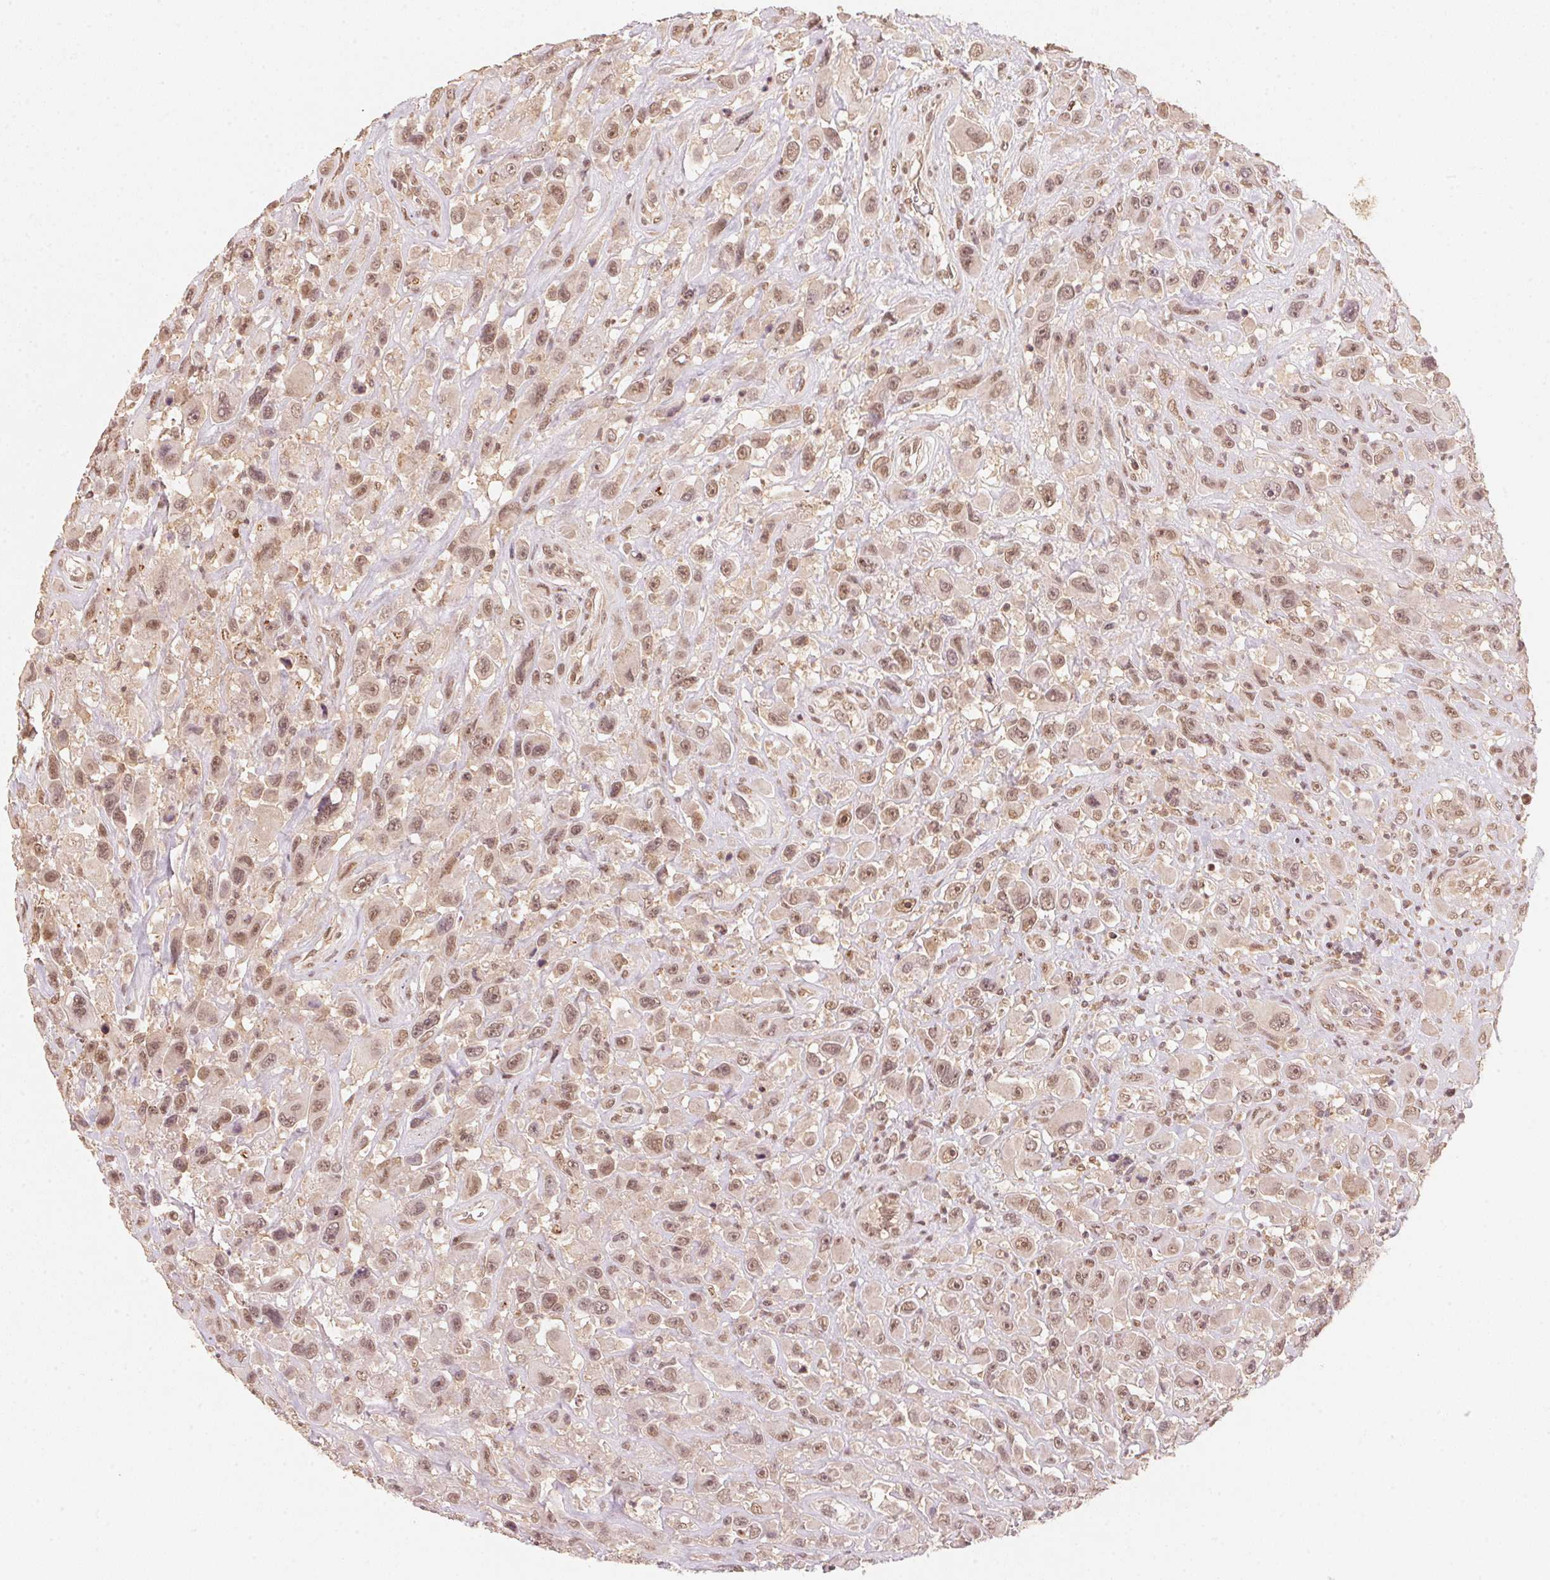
{"staining": {"intensity": "moderate", "quantity": ">75%", "location": "cytoplasmic/membranous,nuclear"}, "tissue": "urothelial cancer", "cell_type": "Tumor cells", "image_type": "cancer", "snomed": [{"axis": "morphology", "description": "Urothelial carcinoma, High grade"}, {"axis": "topography", "description": "Urinary bladder"}], "caption": "High-grade urothelial carcinoma stained with a protein marker exhibits moderate staining in tumor cells.", "gene": "C2orf73", "patient": {"sex": "male", "age": 53}}